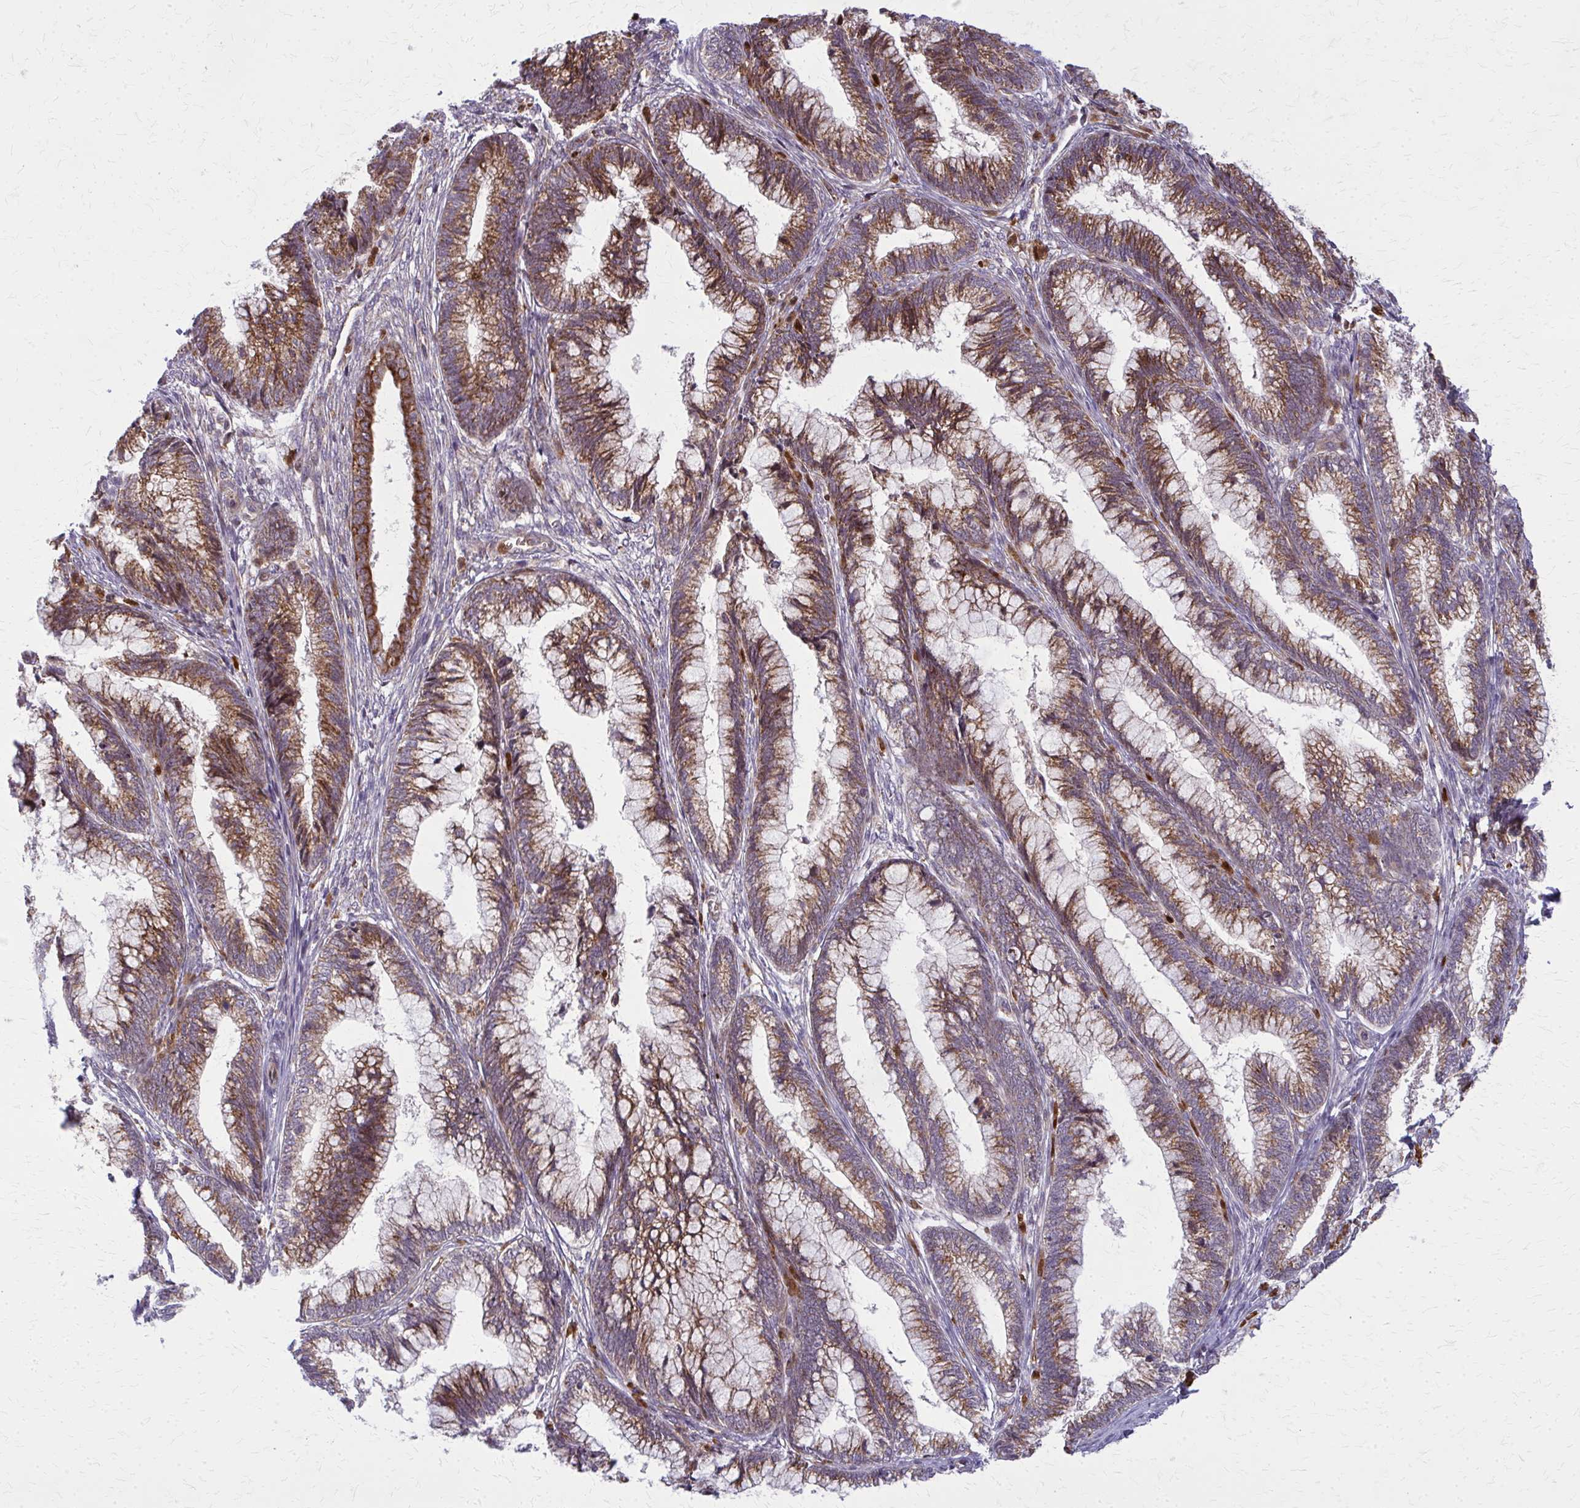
{"staining": {"intensity": "moderate", "quantity": ">75%", "location": "cytoplasmic/membranous"}, "tissue": "cervical cancer", "cell_type": "Tumor cells", "image_type": "cancer", "snomed": [{"axis": "morphology", "description": "Adenocarcinoma, NOS"}, {"axis": "topography", "description": "Cervix"}], "caption": "This image shows immunohistochemistry staining of cervical cancer, with medium moderate cytoplasmic/membranous staining in about >75% of tumor cells.", "gene": "MCCC1", "patient": {"sex": "female", "age": 44}}